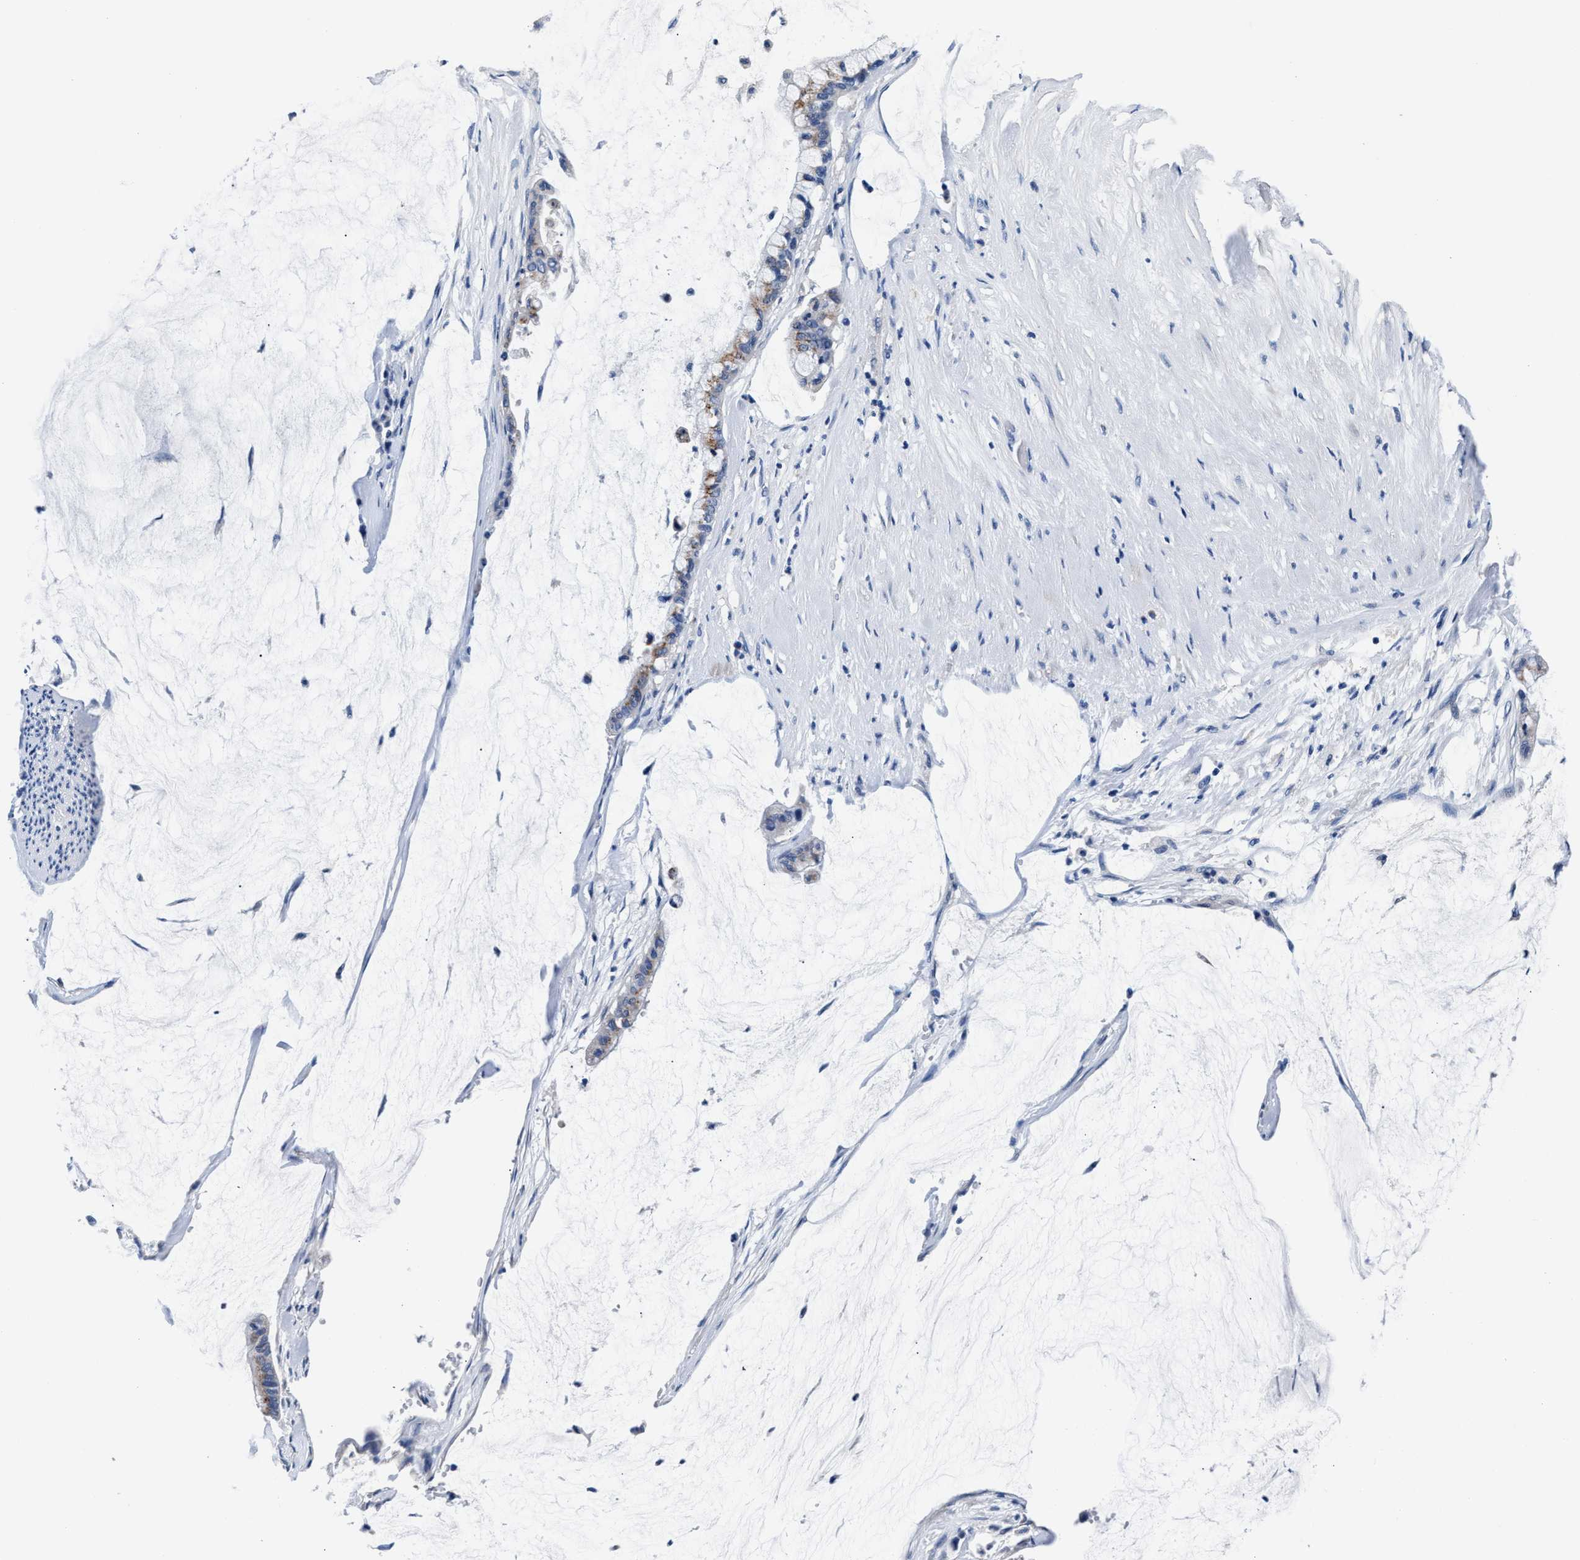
{"staining": {"intensity": "moderate", "quantity": "<25%", "location": "cytoplasmic/membranous"}, "tissue": "pancreatic cancer", "cell_type": "Tumor cells", "image_type": "cancer", "snomed": [{"axis": "morphology", "description": "Adenocarcinoma, NOS"}, {"axis": "topography", "description": "Pancreas"}], "caption": "High-magnification brightfield microscopy of adenocarcinoma (pancreatic) stained with DAB (brown) and counterstained with hematoxylin (blue). tumor cells exhibit moderate cytoplasmic/membranous positivity is seen in about<25% of cells.", "gene": "GSTM1", "patient": {"sex": "male", "age": 41}}